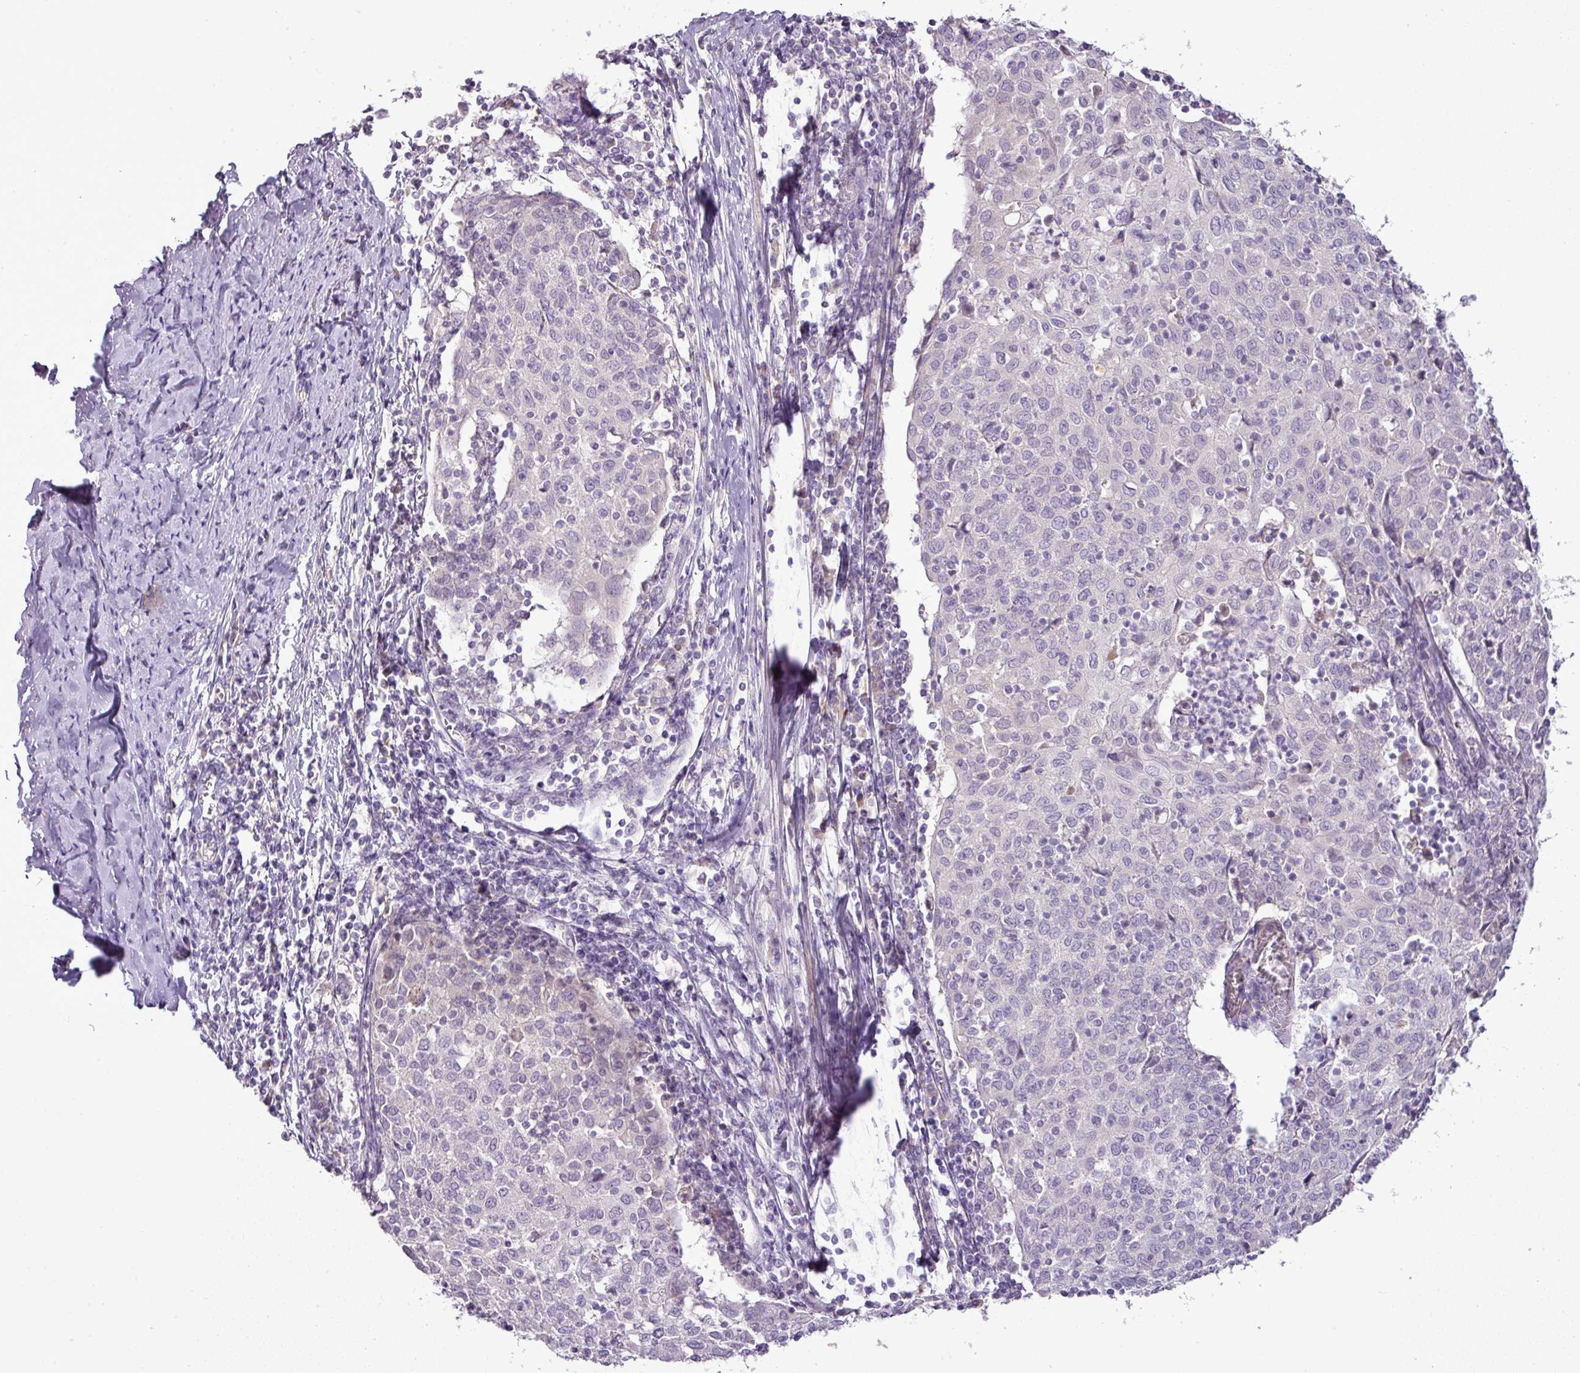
{"staining": {"intensity": "negative", "quantity": "none", "location": "none"}, "tissue": "cervical cancer", "cell_type": "Tumor cells", "image_type": "cancer", "snomed": [{"axis": "morphology", "description": "Squamous cell carcinoma, NOS"}, {"axis": "topography", "description": "Cervix"}], "caption": "High magnification brightfield microscopy of cervical cancer stained with DAB (3,3'-diaminobenzidine) (brown) and counterstained with hematoxylin (blue): tumor cells show no significant expression.", "gene": "BRINP2", "patient": {"sex": "female", "age": 52}}